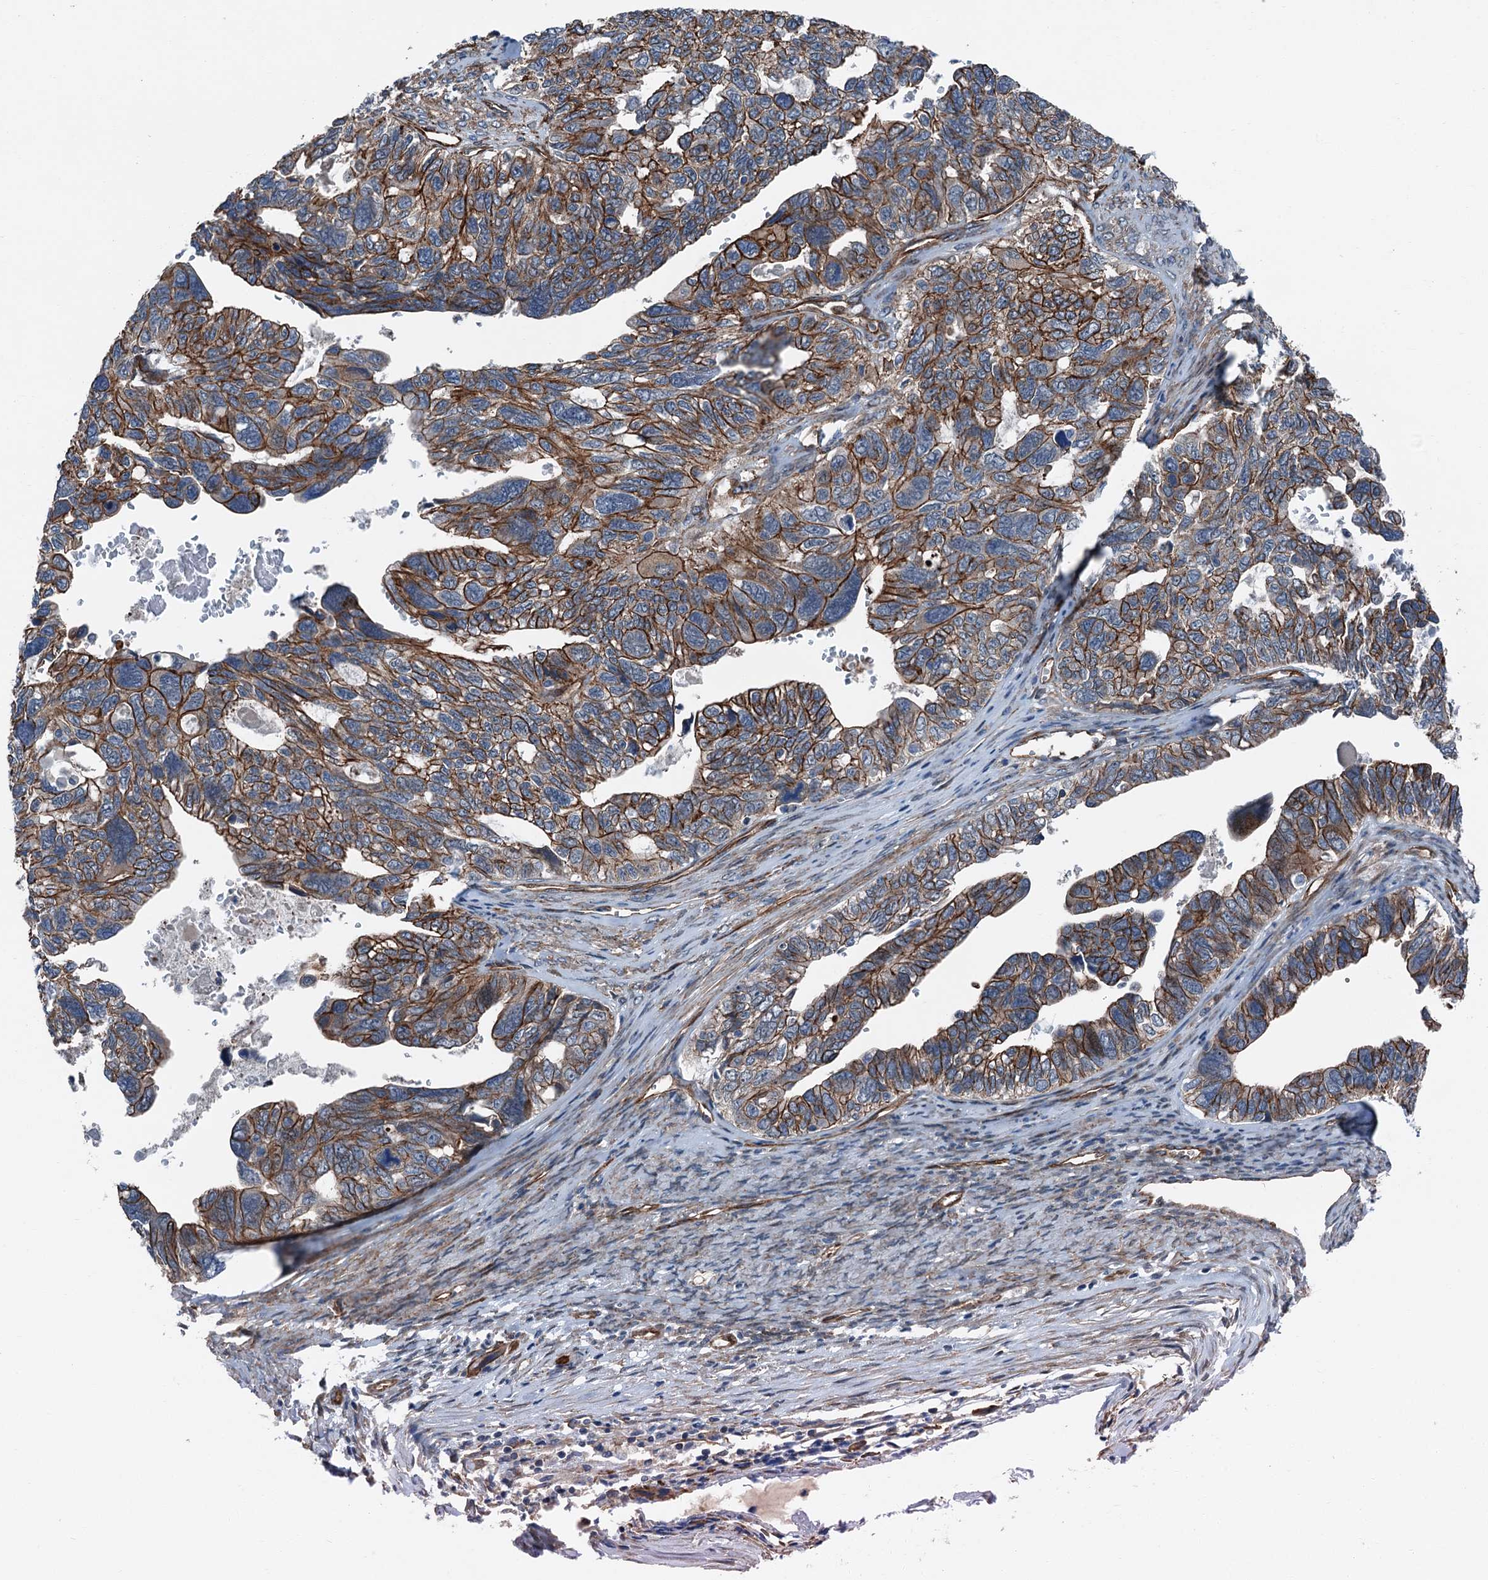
{"staining": {"intensity": "strong", "quantity": "25%-75%", "location": "cytoplasmic/membranous"}, "tissue": "ovarian cancer", "cell_type": "Tumor cells", "image_type": "cancer", "snomed": [{"axis": "morphology", "description": "Cystadenocarcinoma, serous, NOS"}, {"axis": "topography", "description": "Ovary"}], "caption": "Immunohistochemistry (IHC) histopathology image of neoplastic tissue: ovarian serous cystadenocarcinoma stained using immunohistochemistry reveals high levels of strong protein expression localized specifically in the cytoplasmic/membranous of tumor cells, appearing as a cytoplasmic/membranous brown color.", "gene": "NMRAL1", "patient": {"sex": "female", "age": 79}}